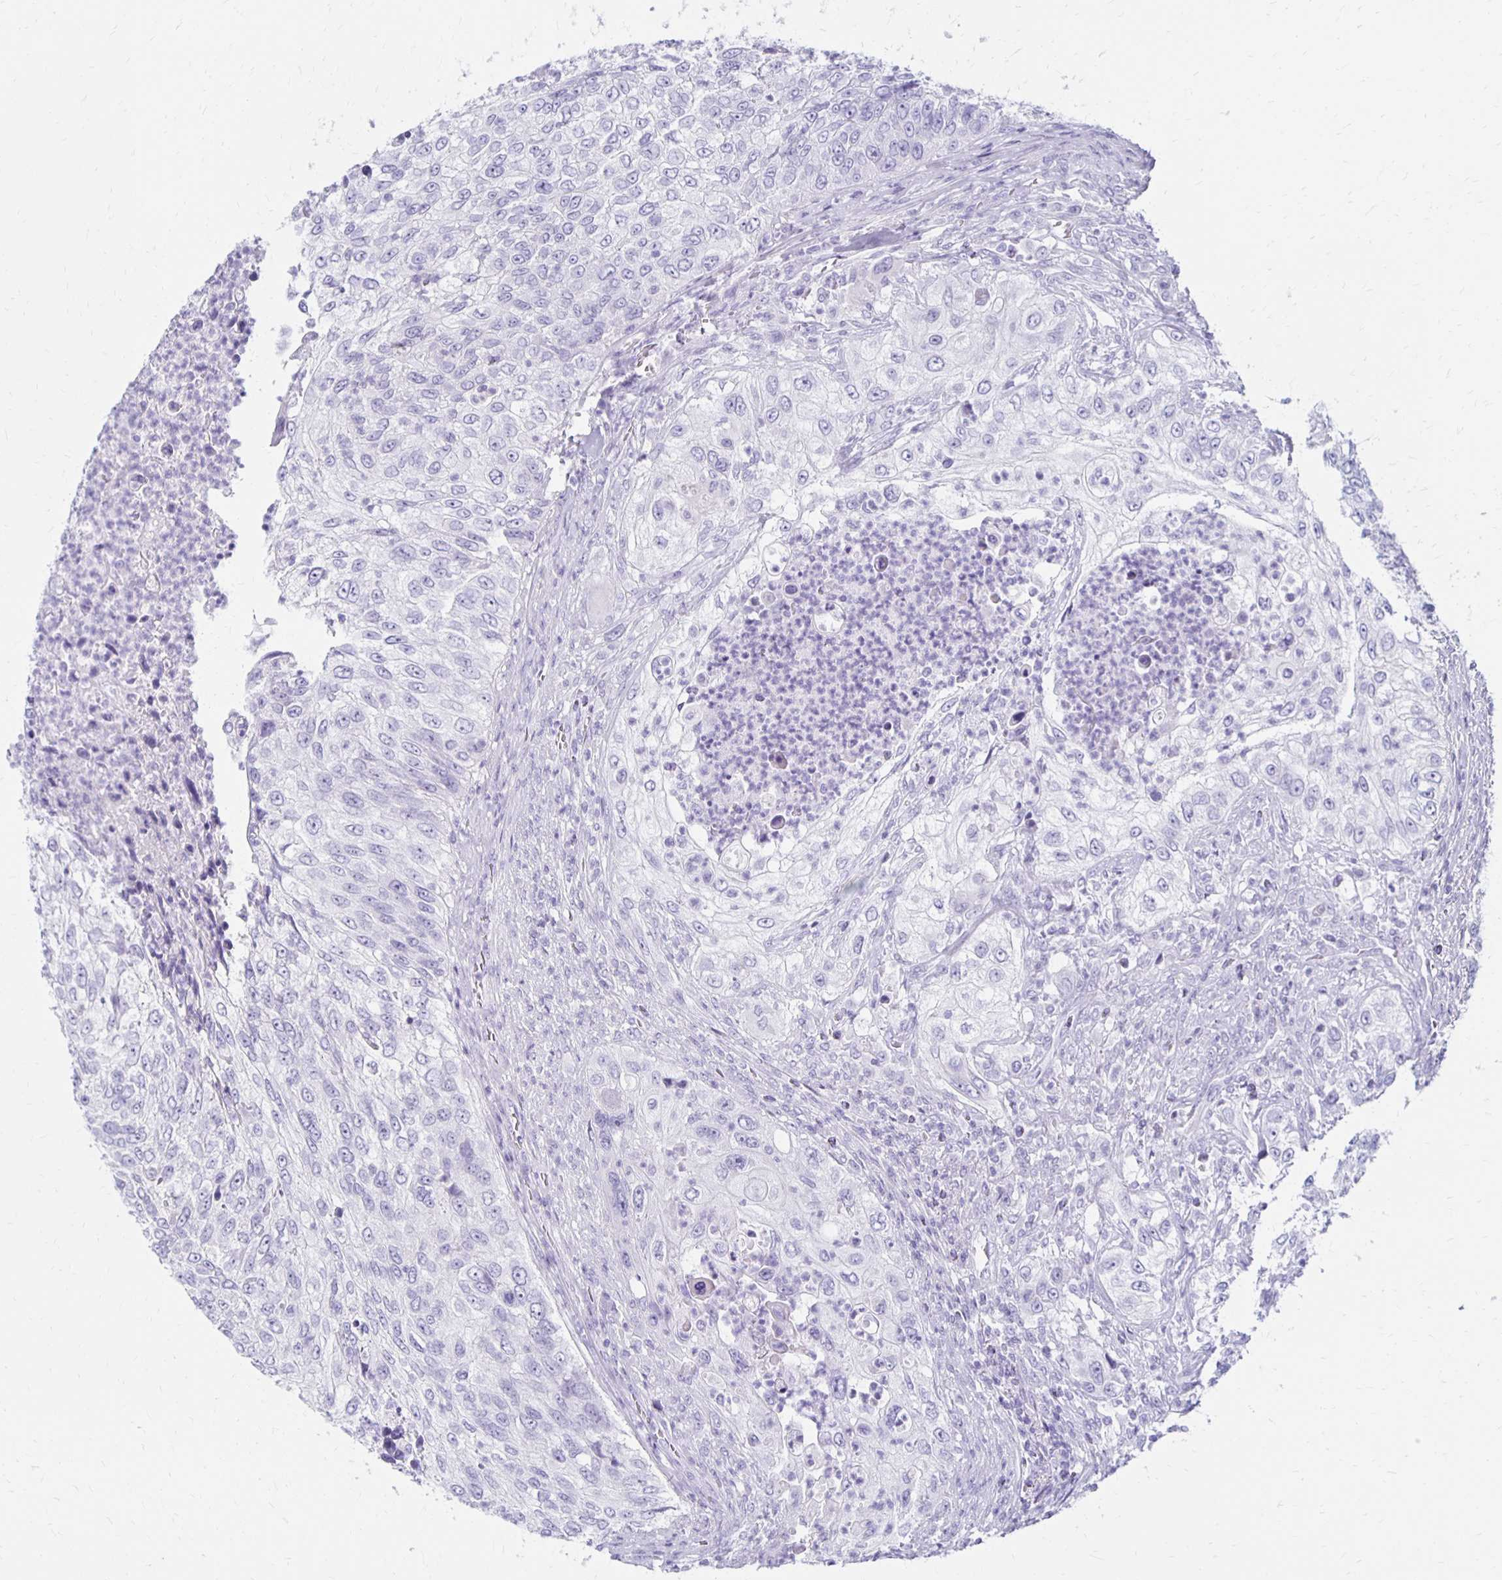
{"staining": {"intensity": "negative", "quantity": "none", "location": "none"}, "tissue": "urothelial cancer", "cell_type": "Tumor cells", "image_type": "cancer", "snomed": [{"axis": "morphology", "description": "Urothelial carcinoma, High grade"}, {"axis": "topography", "description": "Urinary bladder"}], "caption": "IHC photomicrograph of neoplastic tissue: human urothelial carcinoma (high-grade) stained with DAB demonstrates no significant protein positivity in tumor cells.", "gene": "RYR1", "patient": {"sex": "female", "age": 60}}